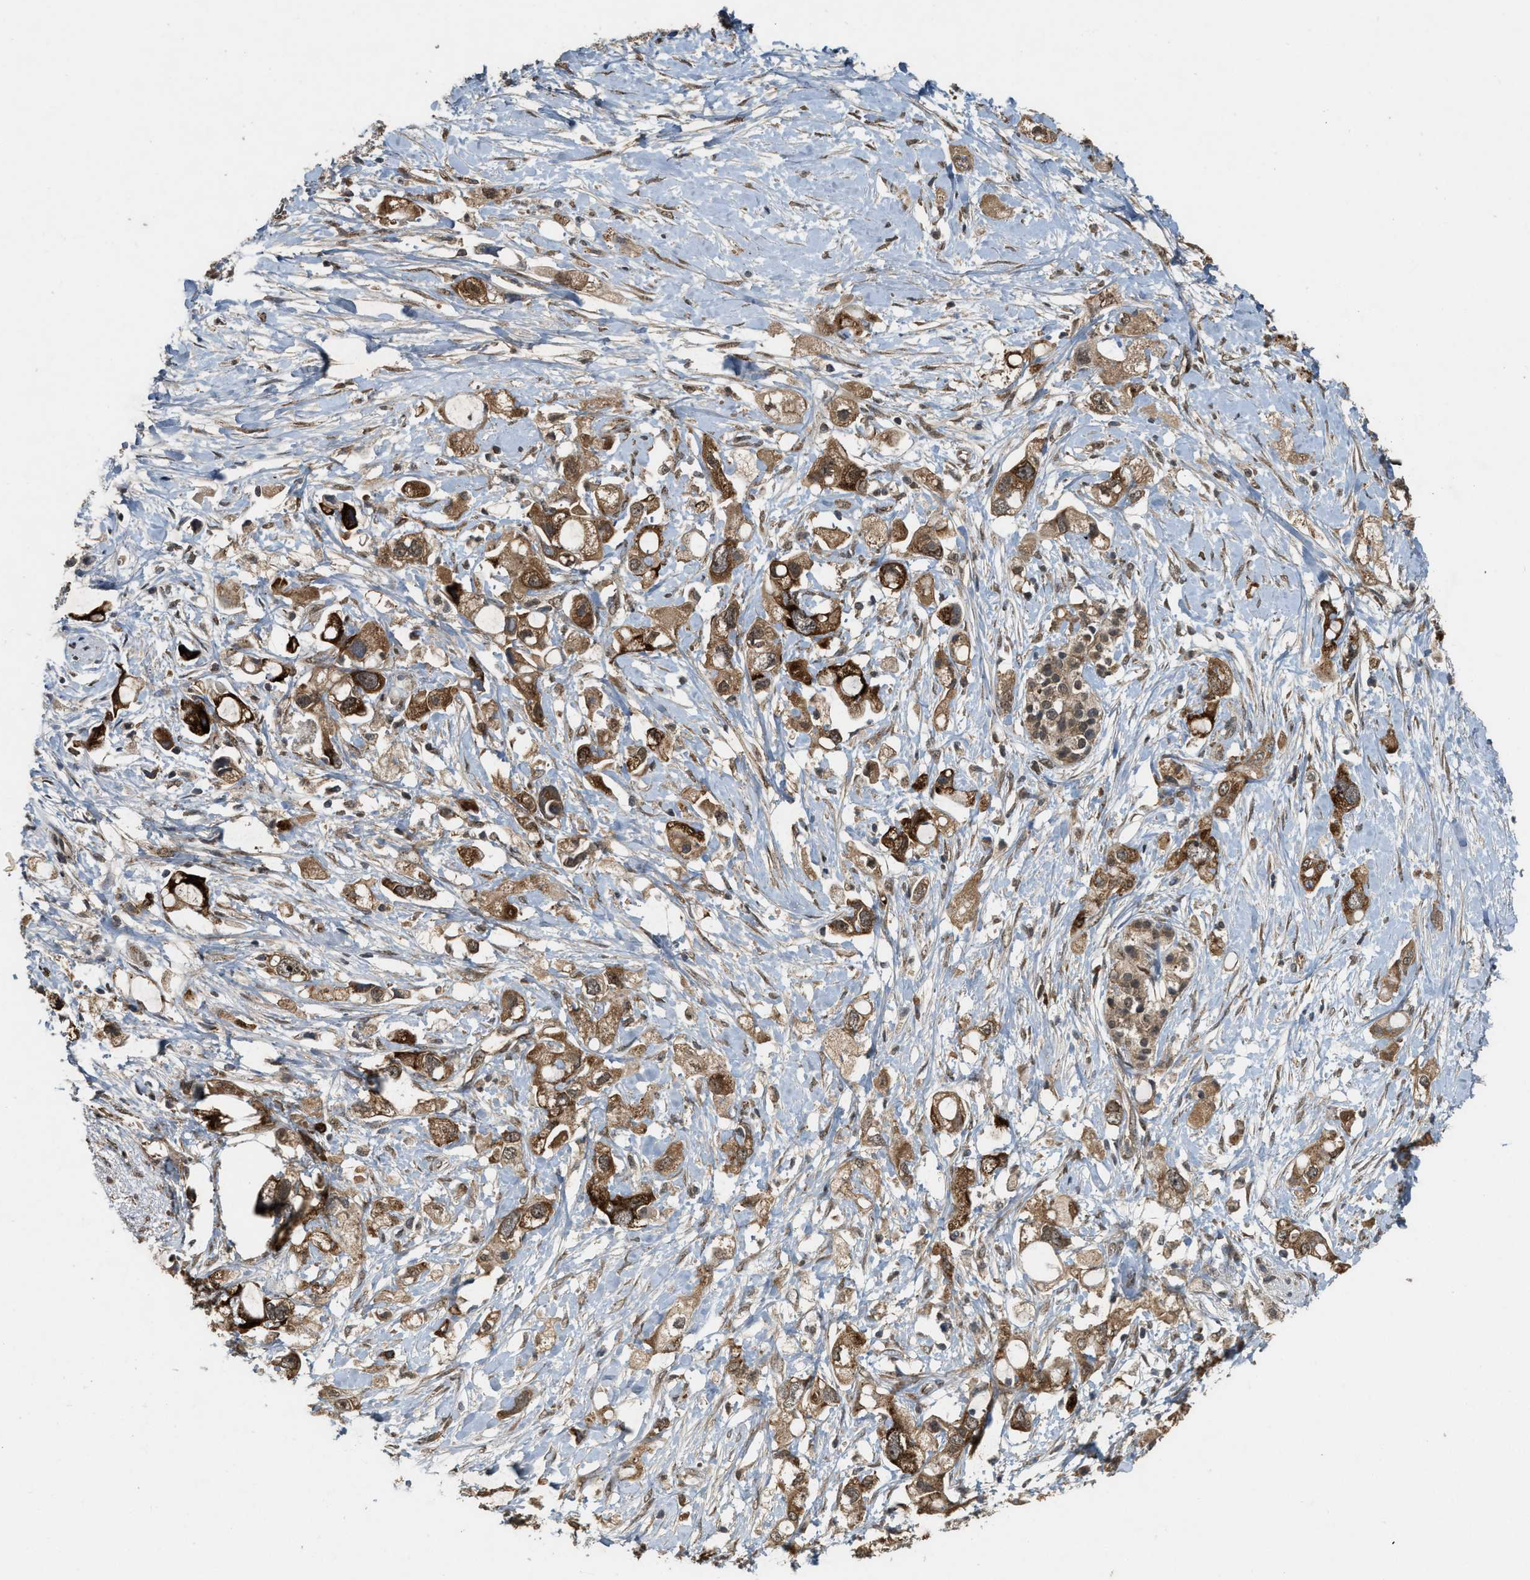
{"staining": {"intensity": "moderate", "quantity": ">75%", "location": "cytoplasmic/membranous"}, "tissue": "pancreatic cancer", "cell_type": "Tumor cells", "image_type": "cancer", "snomed": [{"axis": "morphology", "description": "Adenocarcinoma, NOS"}, {"axis": "topography", "description": "Pancreas"}], "caption": "Adenocarcinoma (pancreatic) stained with a brown dye demonstrates moderate cytoplasmic/membranous positive positivity in about >75% of tumor cells.", "gene": "ARHGEF5", "patient": {"sex": "female", "age": 56}}